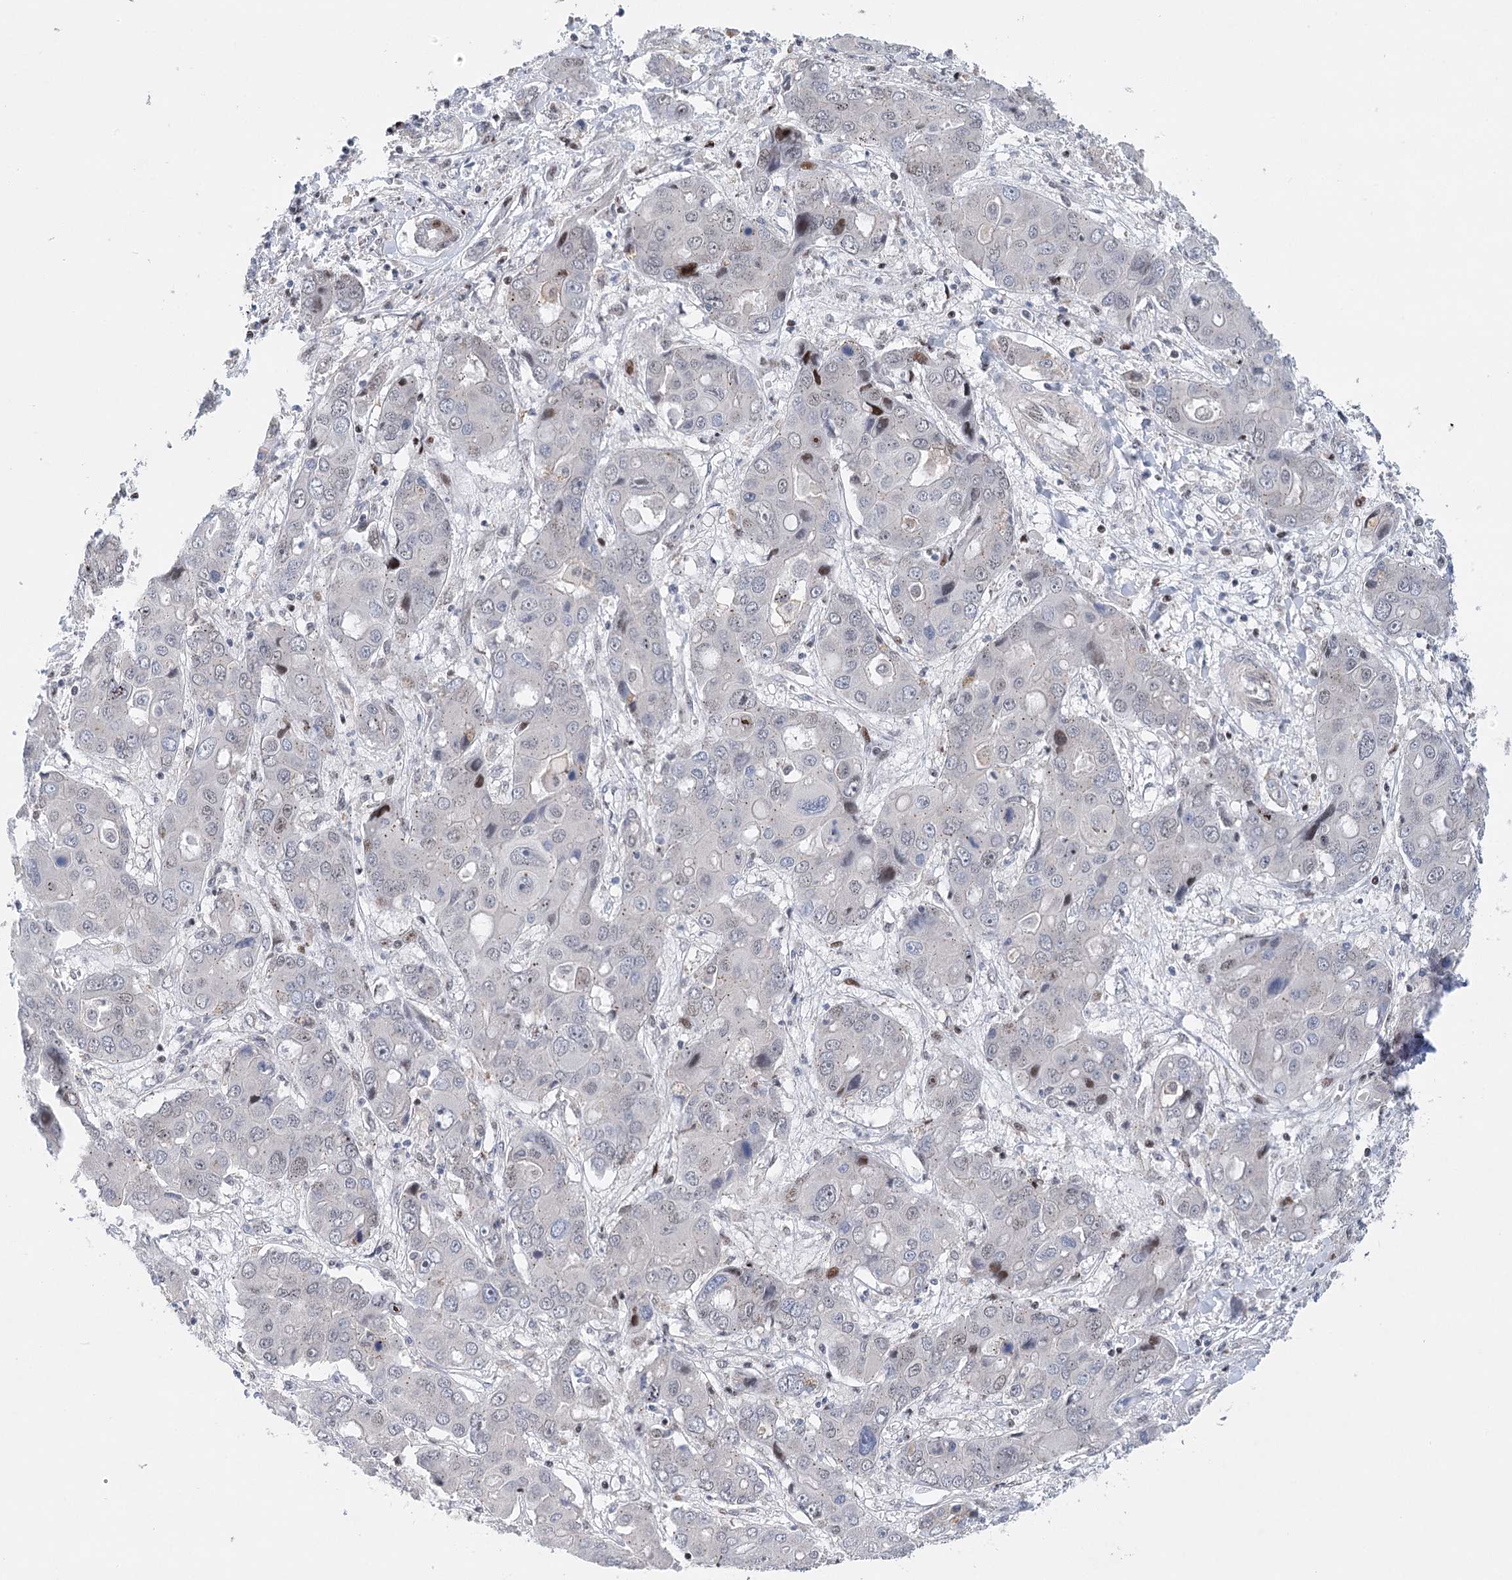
{"staining": {"intensity": "weak", "quantity": "<25%", "location": "nuclear"}, "tissue": "liver cancer", "cell_type": "Tumor cells", "image_type": "cancer", "snomed": [{"axis": "morphology", "description": "Cholangiocarcinoma"}, {"axis": "topography", "description": "Liver"}], "caption": "This is an IHC histopathology image of liver cancer (cholangiocarcinoma). There is no staining in tumor cells.", "gene": "CAMTA1", "patient": {"sex": "male", "age": 67}}